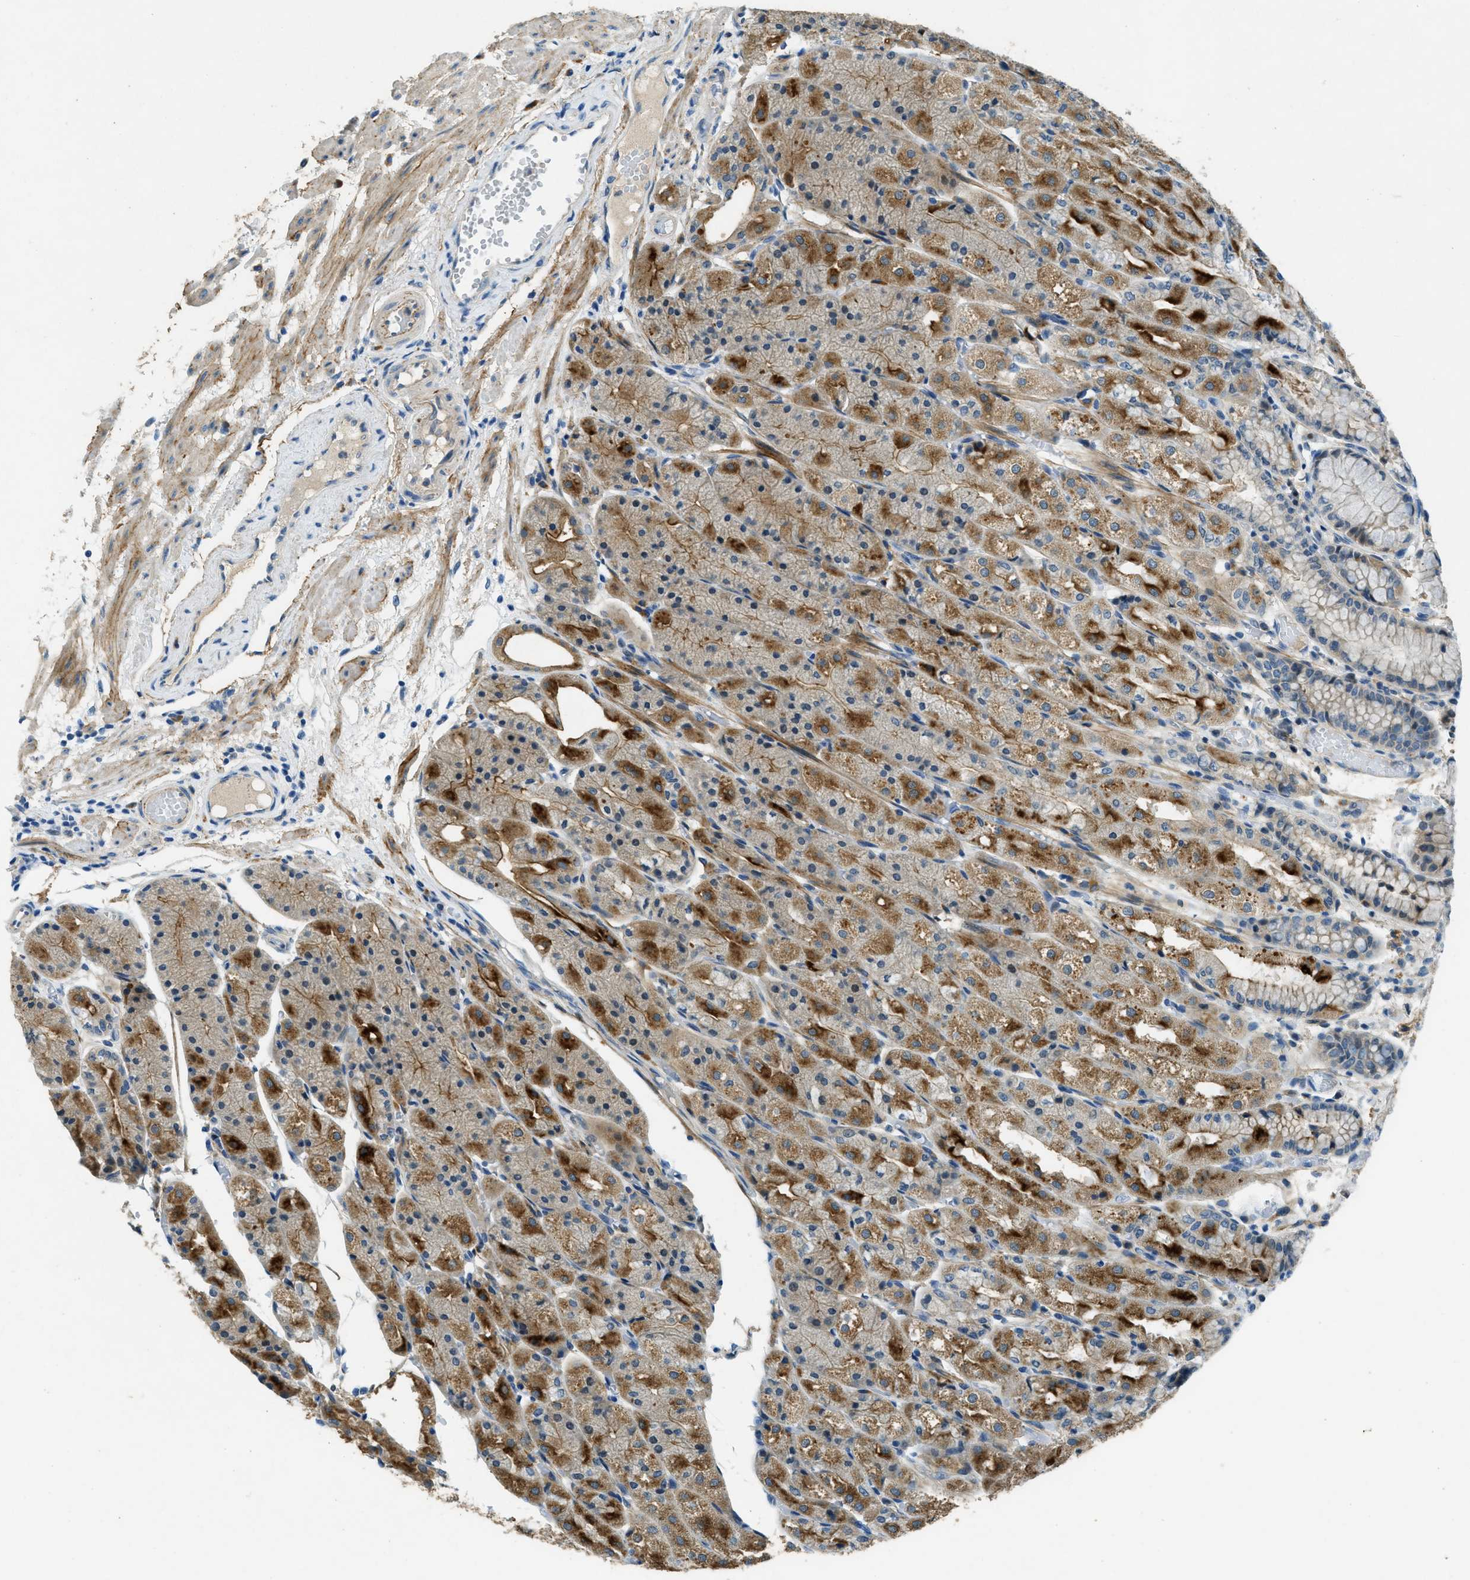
{"staining": {"intensity": "strong", "quantity": "25%-75%", "location": "cytoplasmic/membranous"}, "tissue": "stomach", "cell_type": "Glandular cells", "image_type": "normal", "snomed": [{"axis": "morphology", "description": "Normal tissue, NOS"}, {"axis": "topography", "description": "Stomach, upper"}], "caption": "Stomach stained with IHC exhibits strong cytoplasmic/membranous staining in approximately 25%-75% of glandular cells. The staining is performed using DAB brown chromogen to label protein expression. The nuclei are counter-stained blue using hematoxylin.", "gene": "SNX14", "patient": {"sex": "male", "age": 72}}